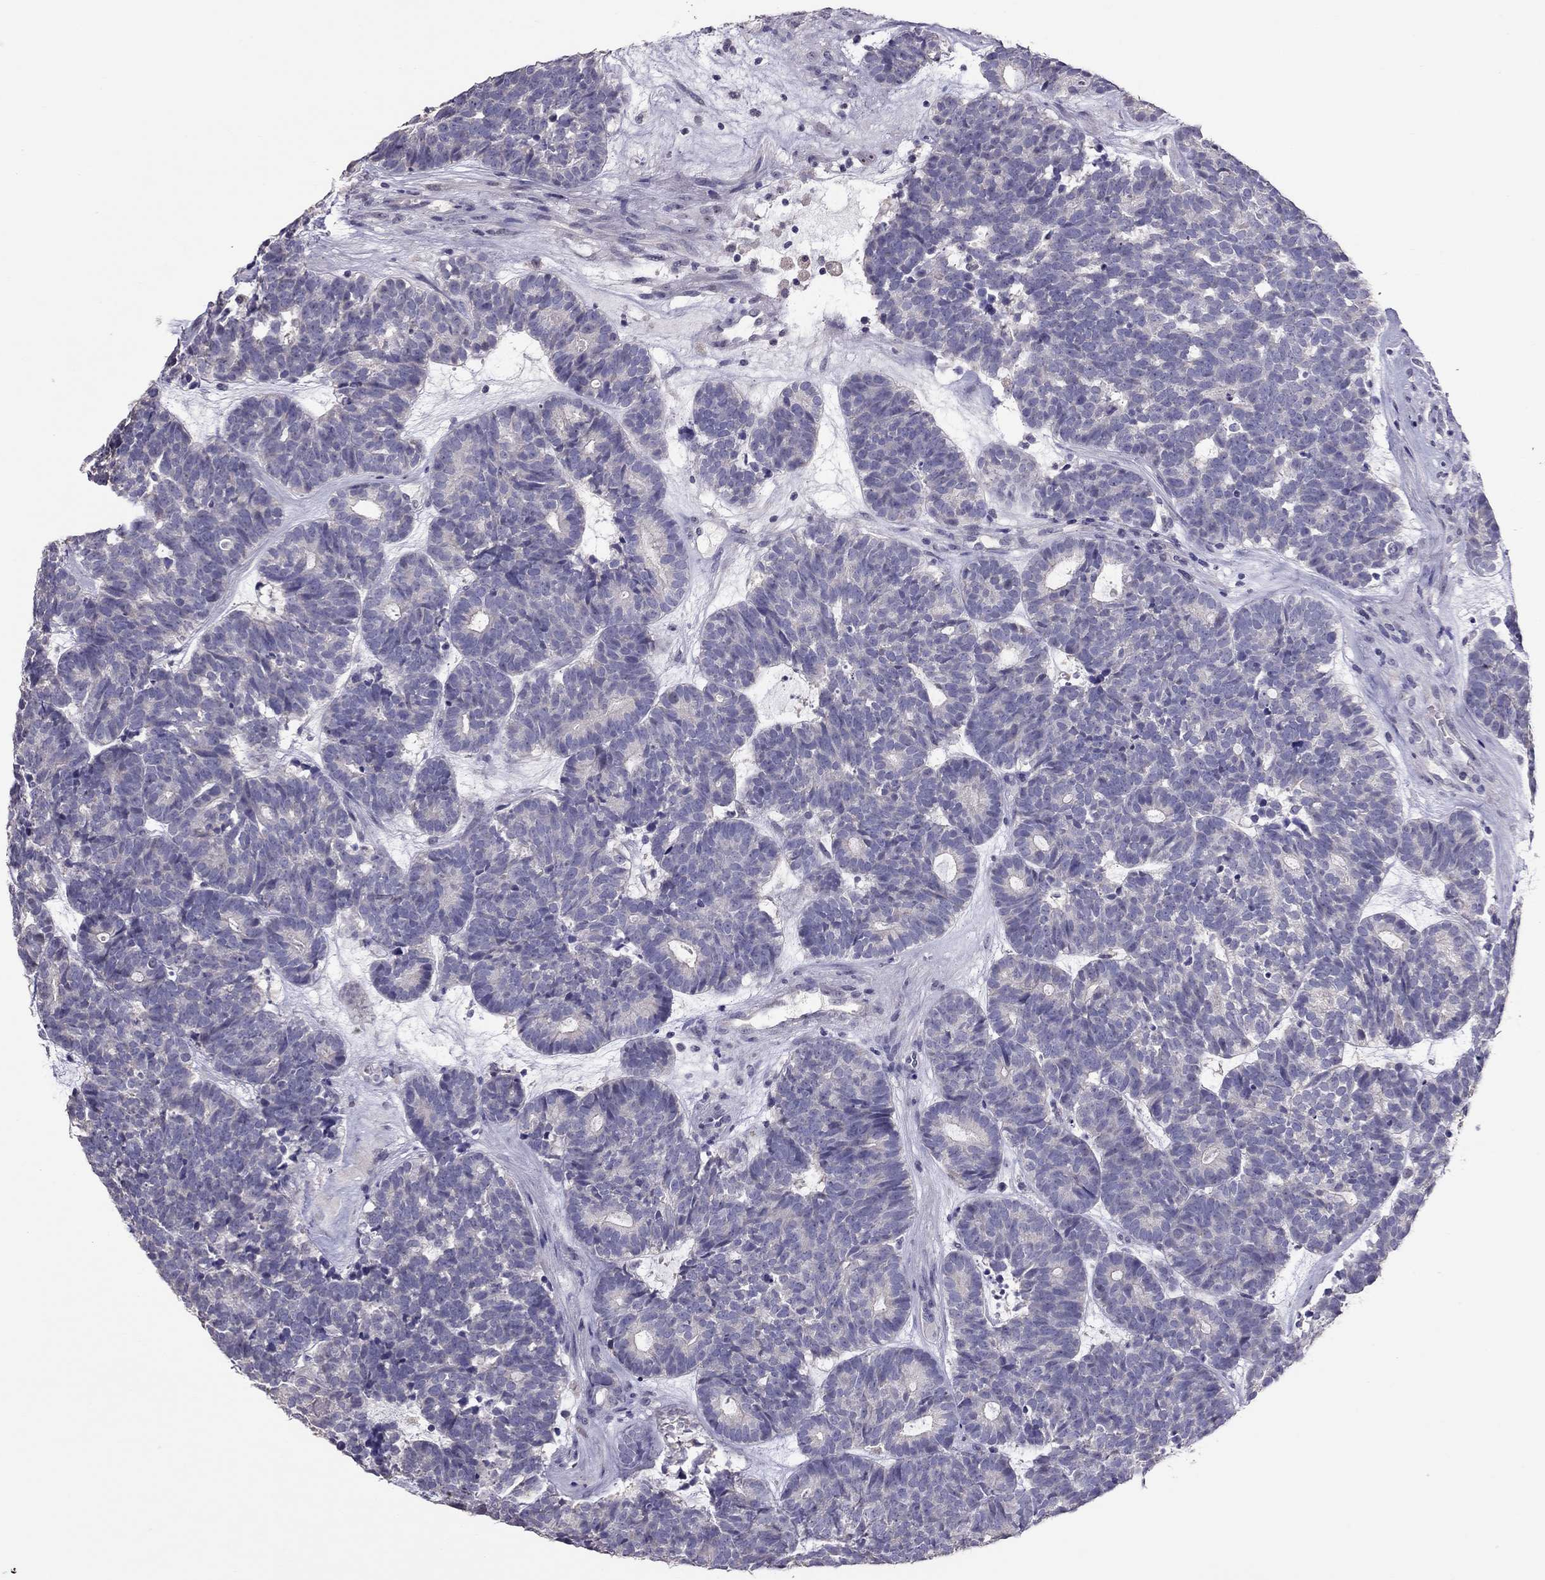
{"staining": {"intensity": "negative", "quantity": "none", "location": "none"}, "tissue": "head and neck cancer", "cell_type": "Tumor cells", "image_type": "cancer", "snomed": [{"axis": "morphology", "description": "Adenocarcinoma, NOS"}, {"axis": "topography", "description": "Head-Neck"}], "caption": "Tumor cells are negative for protein expression in human head and neck cancer.", "gene": "LRRC46", "patient": {"sex": "female", "age": 81}}